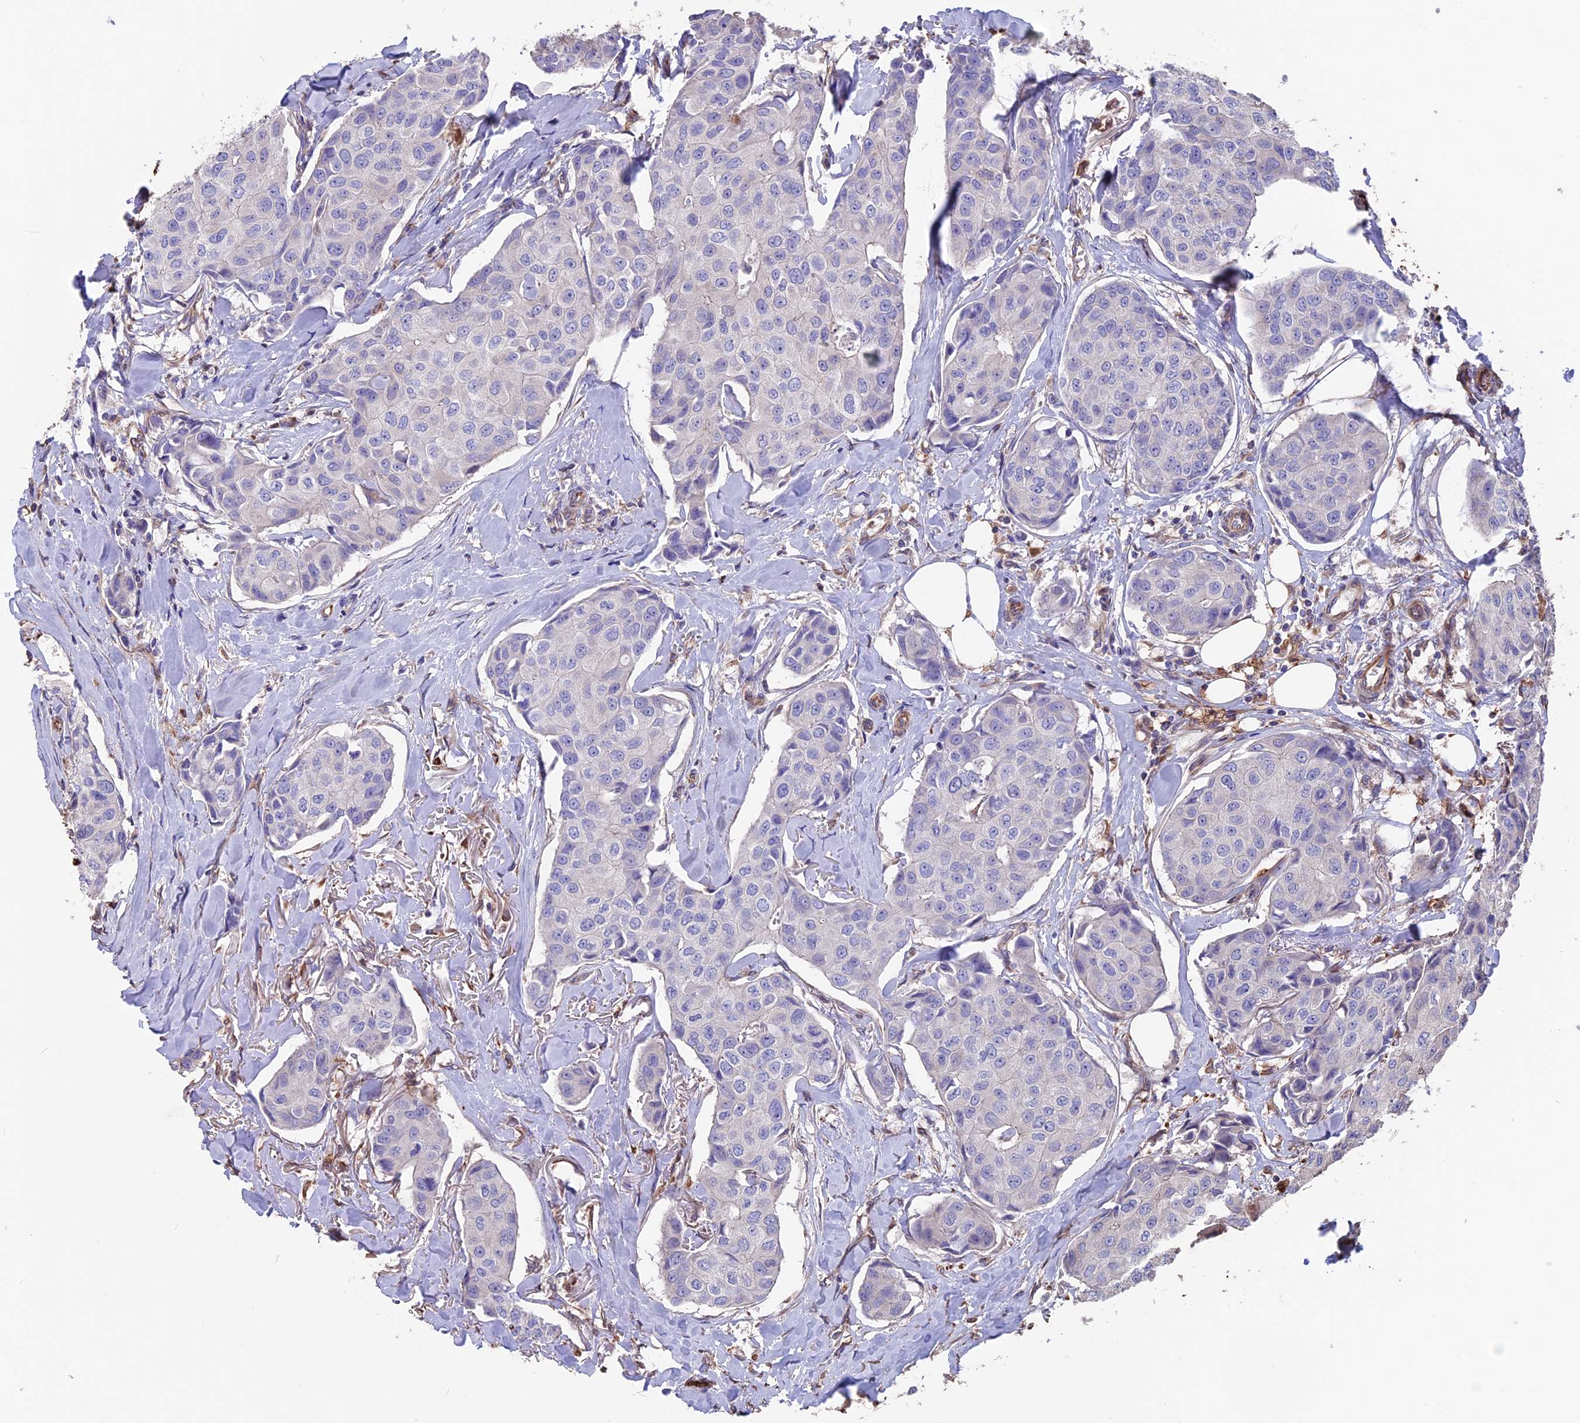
{"staining": {"intensity": "negative", "quantity": "none", "location": "none"}, "tissue": "breast cancer", "cell_type": "Tumor cells", "image_type": "cancer", "snomed": [{"axis": "morphology", "description": "Duct carcinoma"}, {"axis": "topography", "description": "Breast"}], "caption": "DAB immunohistochemical staining of infiltrating ductal carcinoma (breast) reveals no significant positivity in tumor cells.", "gene": "SEH1L", "patient": {"sex": "female", "age": 80}}